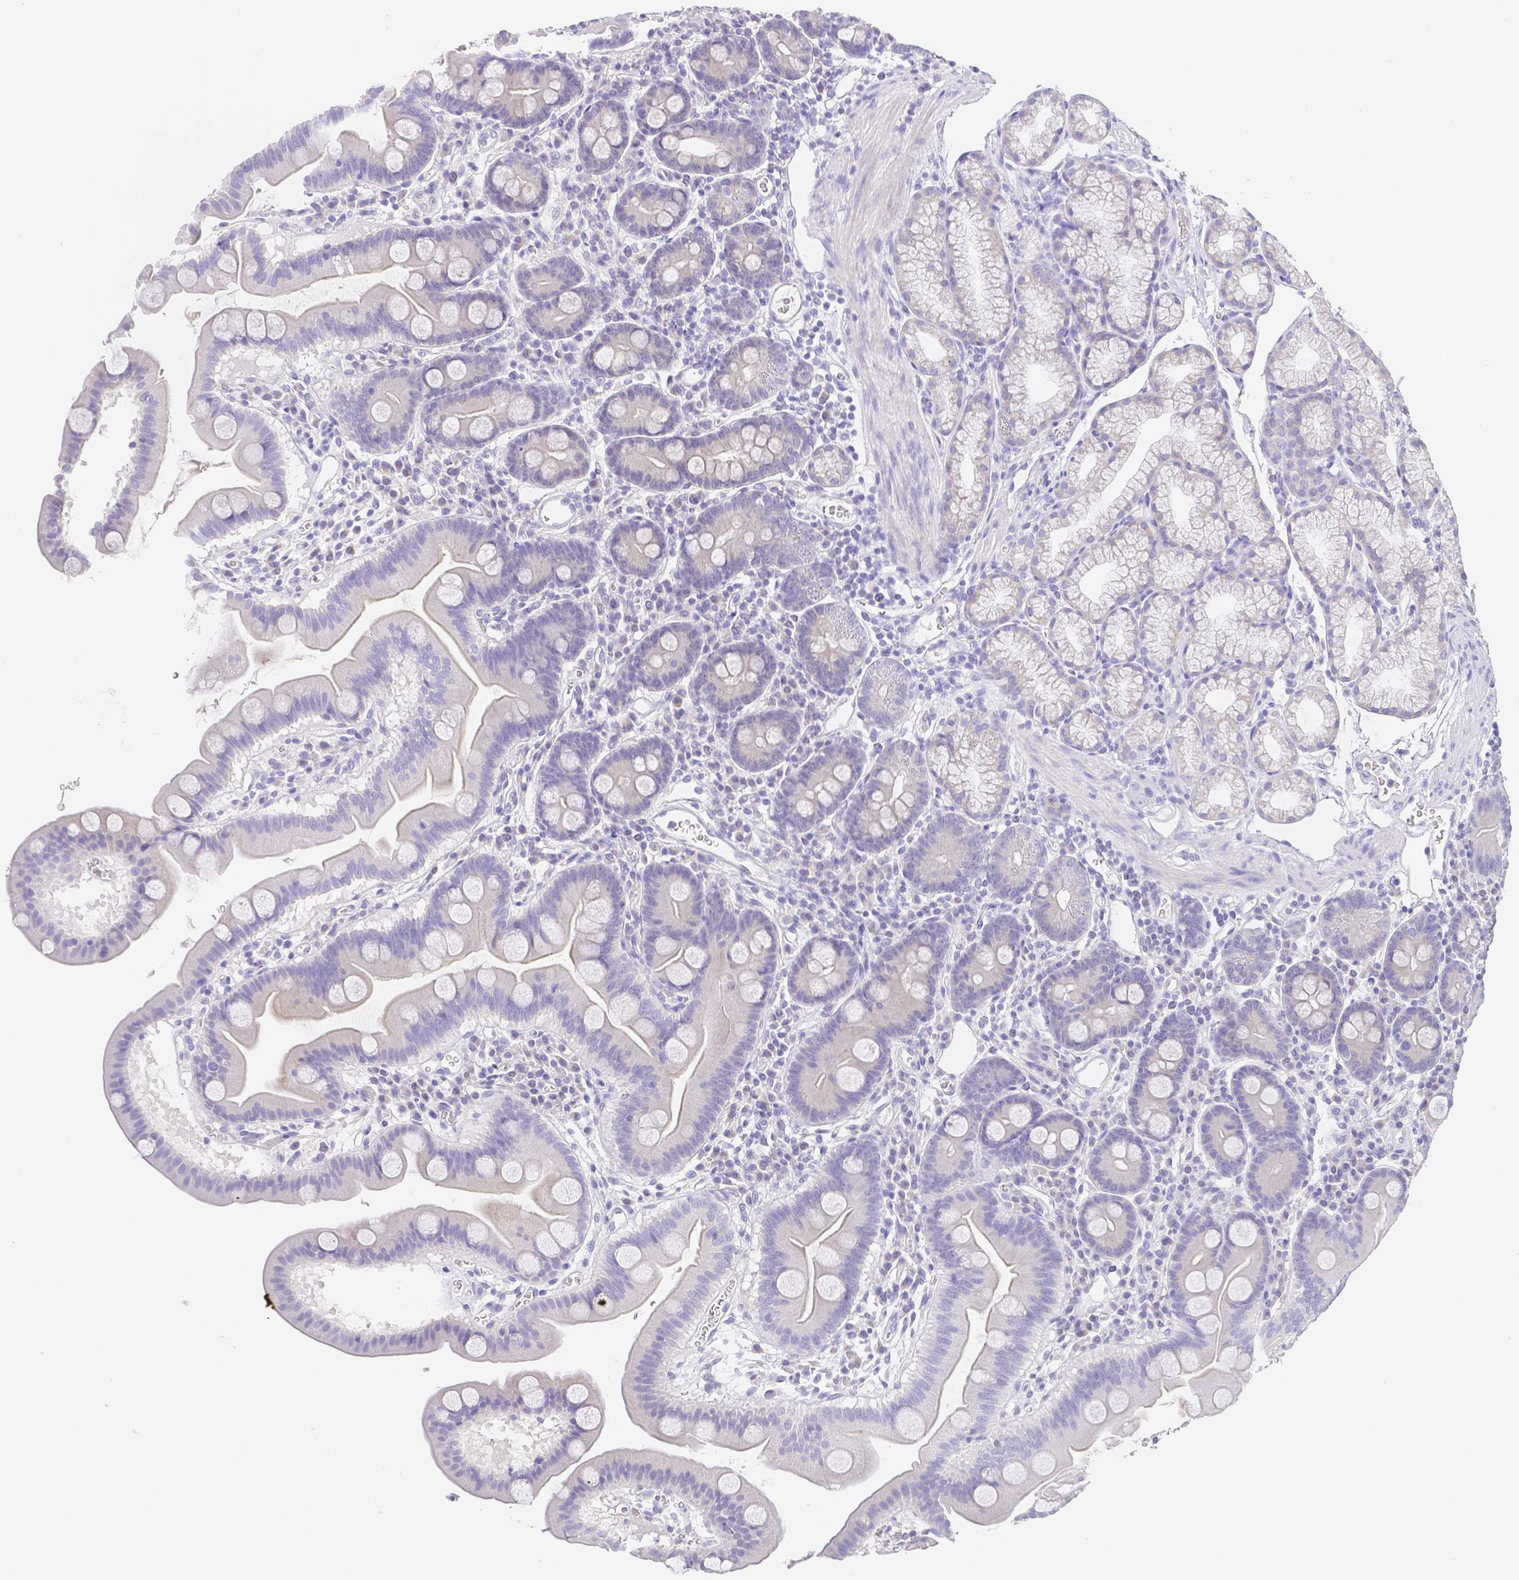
{"staining": {"intensity": "negative", "quantity": "none", "location": "none"}, "tissue": "duodenum", "cell_type": "Glandular cells", "image_type": "normal", "snomed": [{"axis": "morphology", "description": "Normal tissue, NOS"}, {"axis": "topography", "description": "Duodenum"}], "caption": "IHC of benign human duodenum exhibits no expression in glandular cells. (DAB immunohistochemistry (IHC) with hematoxylin counter stain).", "gene": "ZG16B", "patient": {"sex": "male", "age": 59}}